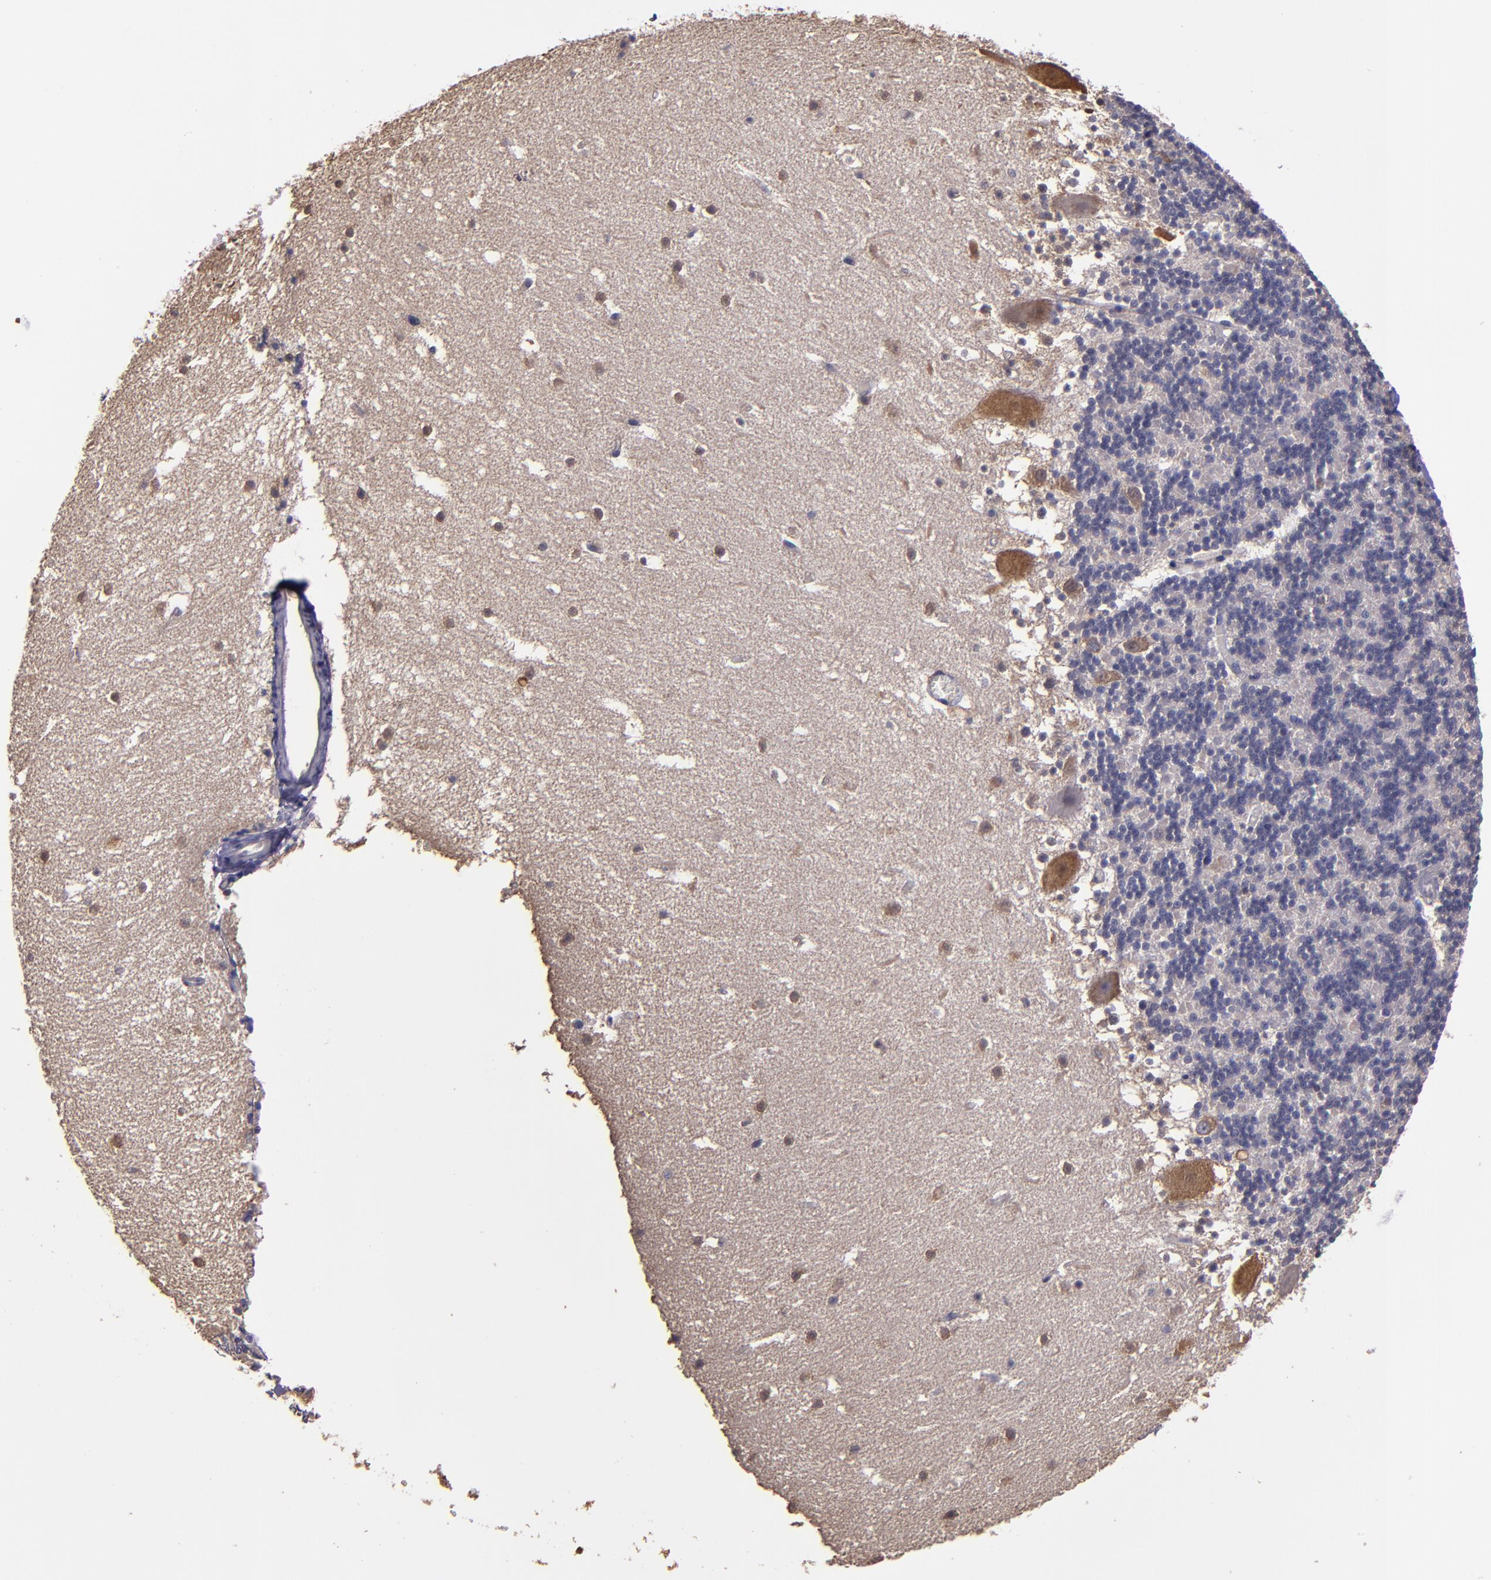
{"staining": {"intensity": "negative", "quantity": "none", "location": "none"}, "tissue": "cerebellum", "cell_type": "Cells in granular layer", "image_type": "normal", "snomed": [{"axis": "morphology", "description": "Normal tissue, NOS"}, {"axis": "topography", "description": "Cerebellum"}], "caption": "A high-resolution image shows IHC staining of unremarkable cerebellum, which demonstrates no significant positivity in cells in granular layer.", "gene": "CARS1", "patient": {"sex": "male", "age": 45}}